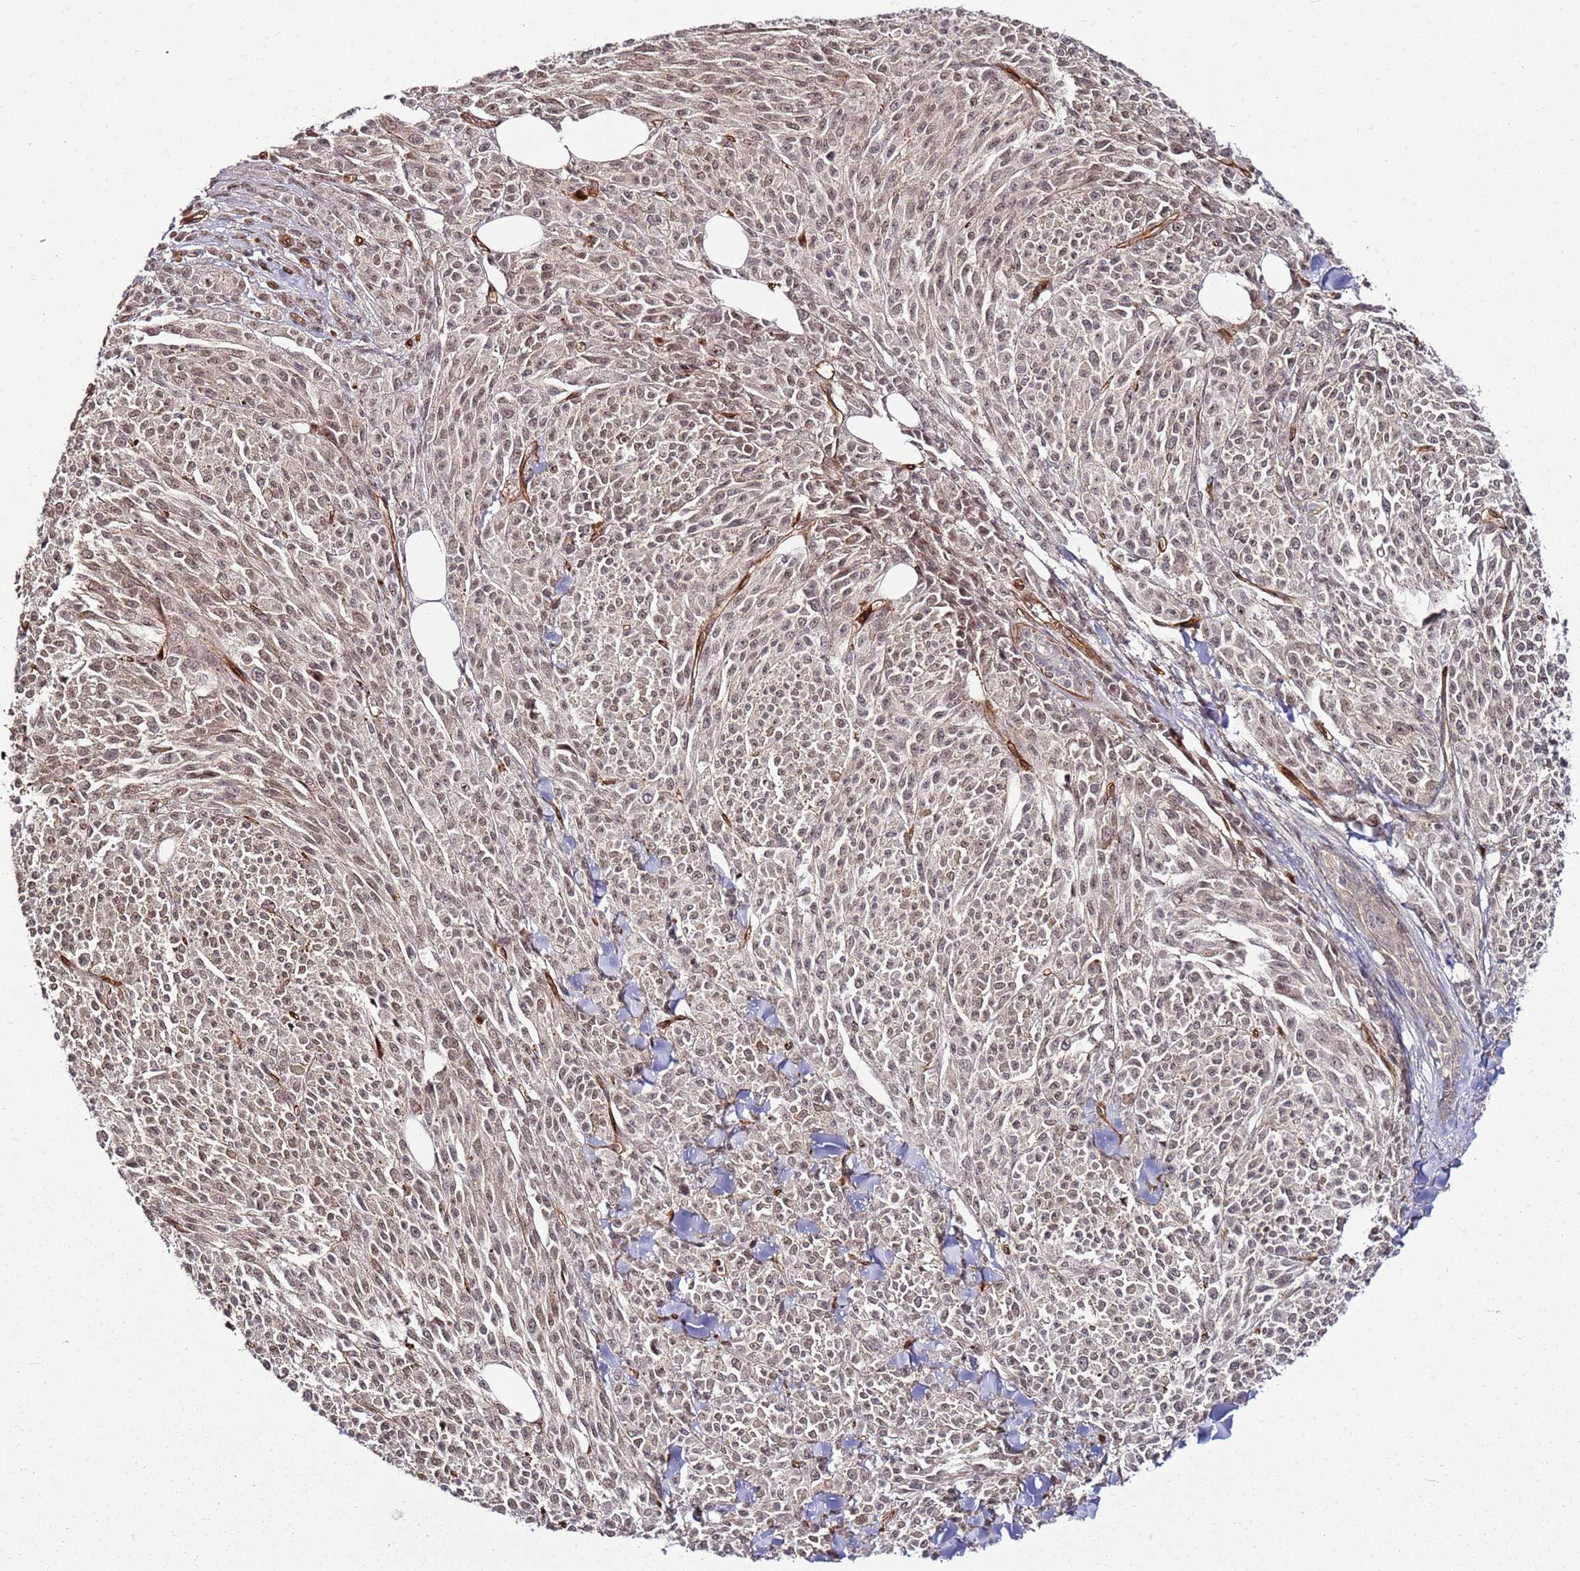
{"staining": {"intensity": "weak", "quantity": ">75%", "location": "nuclear"}, "tissue": "melanoma", "cell_type": "Tumor cells", "image_type": "cancer", "snomed": [{"axis": "morphology", "description": "Malignant melanoma, NOS"}, {"axis": "topography", "description": "Skin"}], "caption": "Immunohistochemistry (DAB (3,3'-diaminobenzidine)) staining of melanoma exhibits weak nuclear protein expression in approximately >75% of tumor cells. (brown staining indicates protein expression, while blue staining denotes nuclei).", "gene": "CCNYL1", "patient": {"sex": "female", "age": 52}}